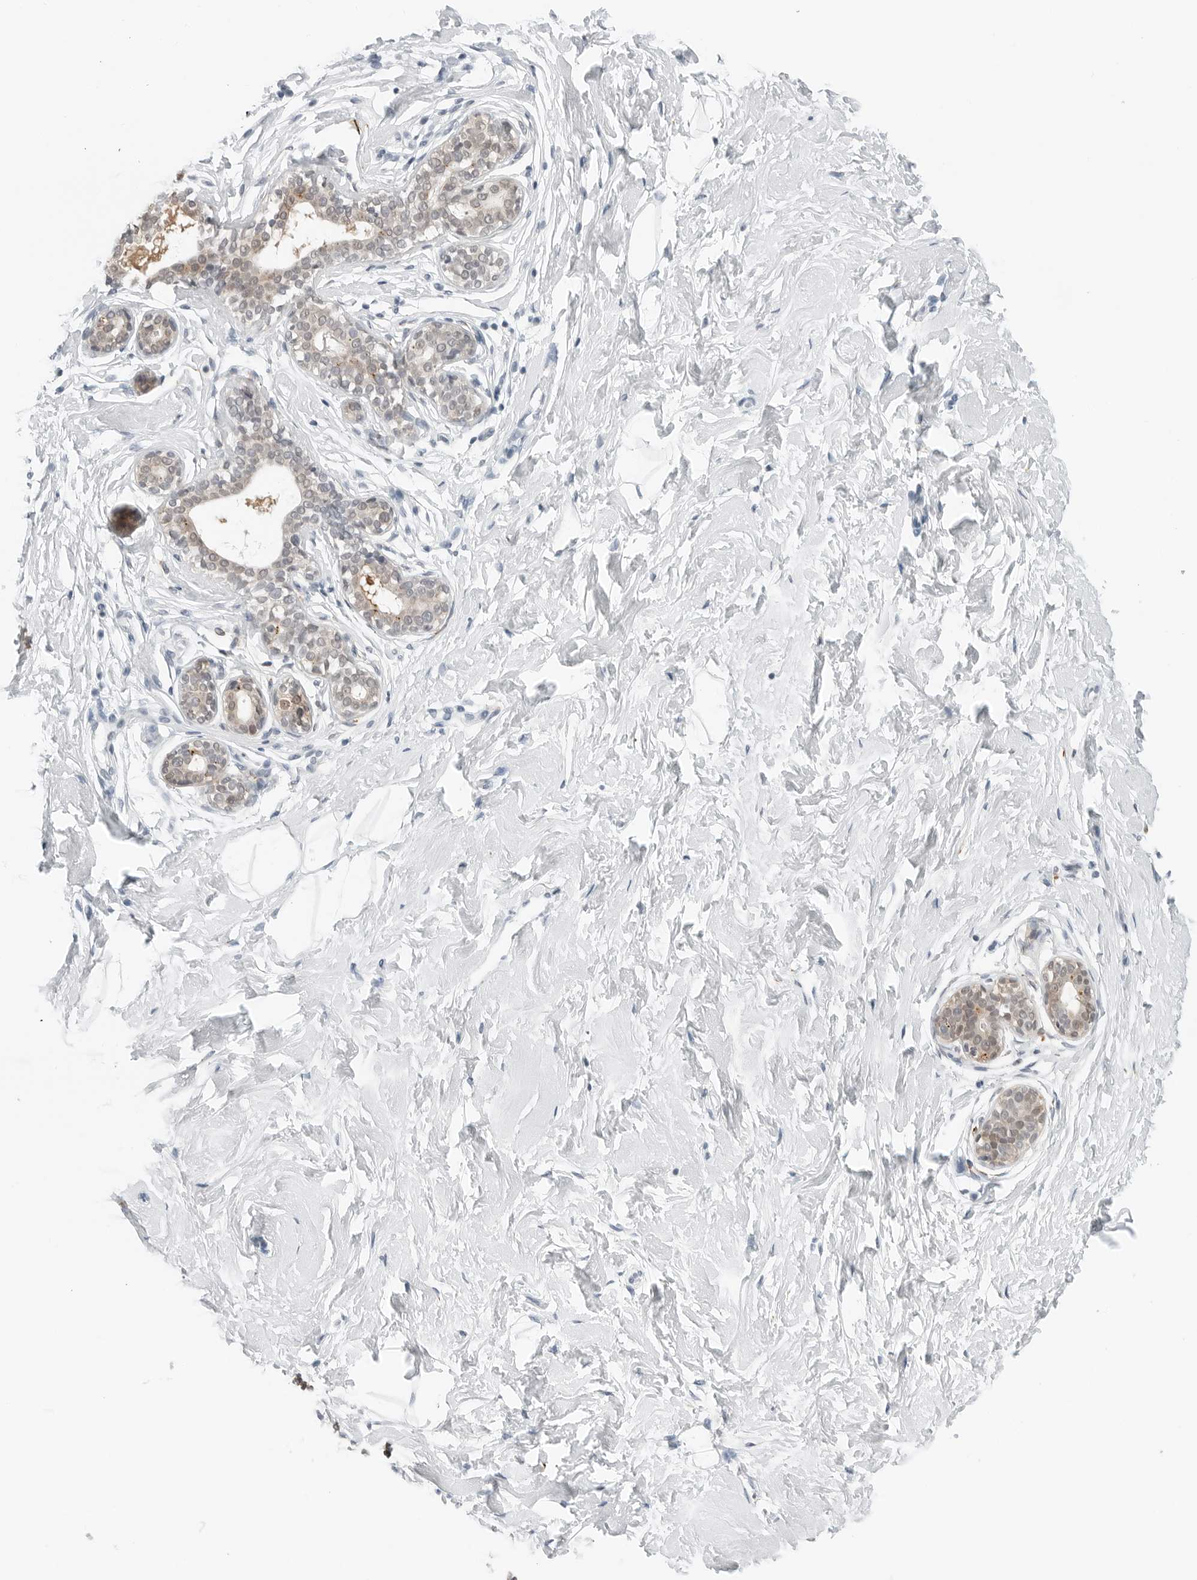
{"staining": {"intensity": "negative", "quantity": "none", "location": "none"}, "tissue": "breast", "cell_type": "Adipocytes", "image_type": "normal", "snomed": [{"axis": "morphology", "description": "Normal tissue, NOS"}, {"axis": "morphology", "description": "Adenoma, NOS"}, {"axis": "topography", "description": "Breast"}], "caption": "A histopathology image of breast stained for a protein demonstrates no brown staining in adipocytes. Nuclei are stained in blue.", "gene": "P4HA2", "patient": {"sex": "female", "age": 23}}